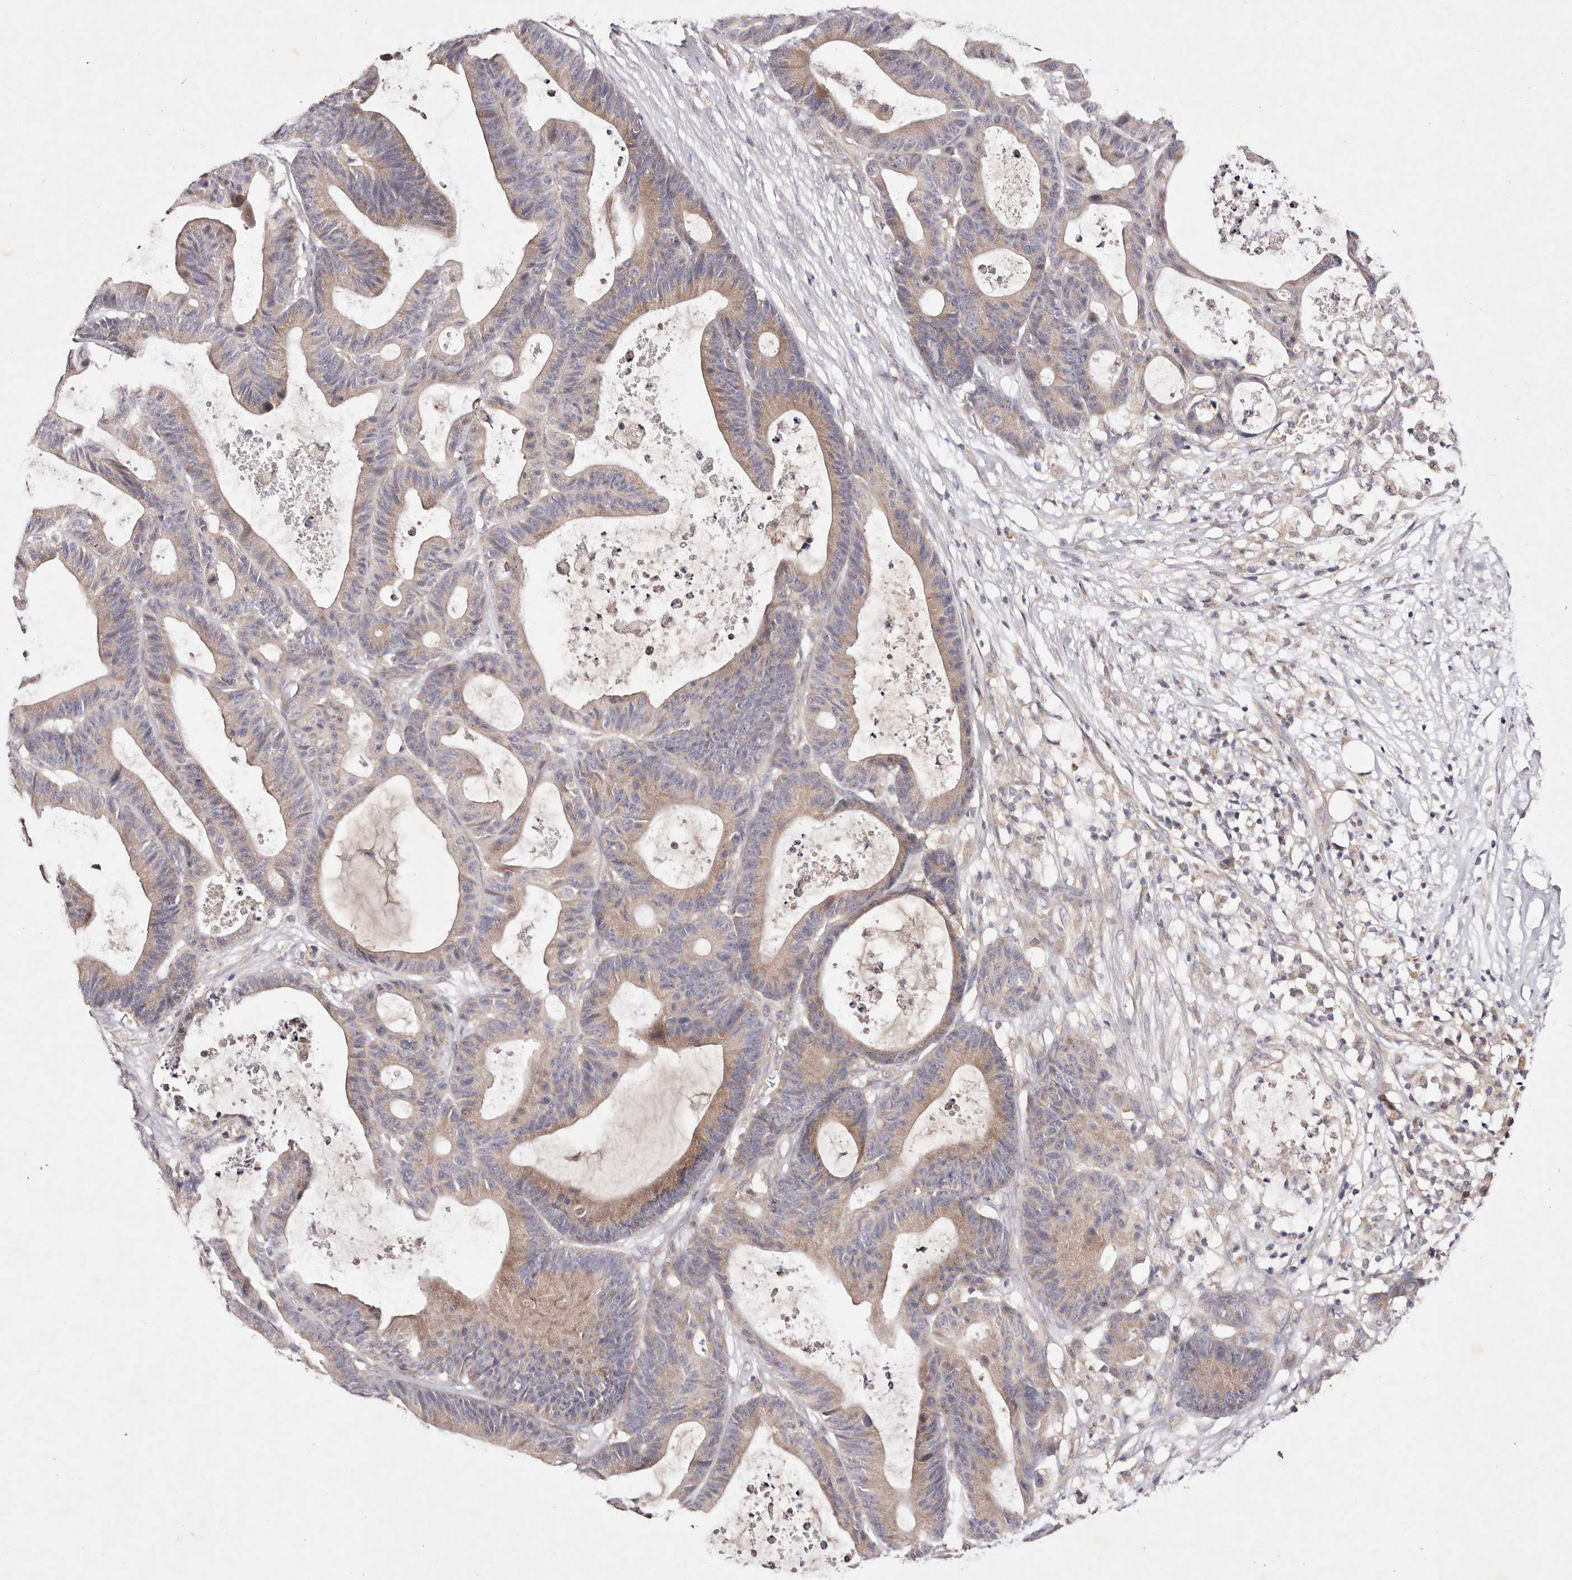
{"staining": {"intensity": "weak", "quantity": "25%-75%", "location": "cytoplasmic/membranous"}, "tissue": "colorectal cancer", "cell_type": "Tumor cells", "image_type": "cancer", "snomed": [{"axis": "morphology", "description": "Adenocarcinoma, NOS"}, {"axis": "topography", "description": "Colon"}], "caption": "Colorectal cancer (adenocarcinoma) was stained to show a protein in brown. There is low levels of weak cytoplasmic/membranous positivity in approximately 25%-75% of tumor cells.", "gene": "TSC2", "patient": {"sex": "female", "age": 84}}